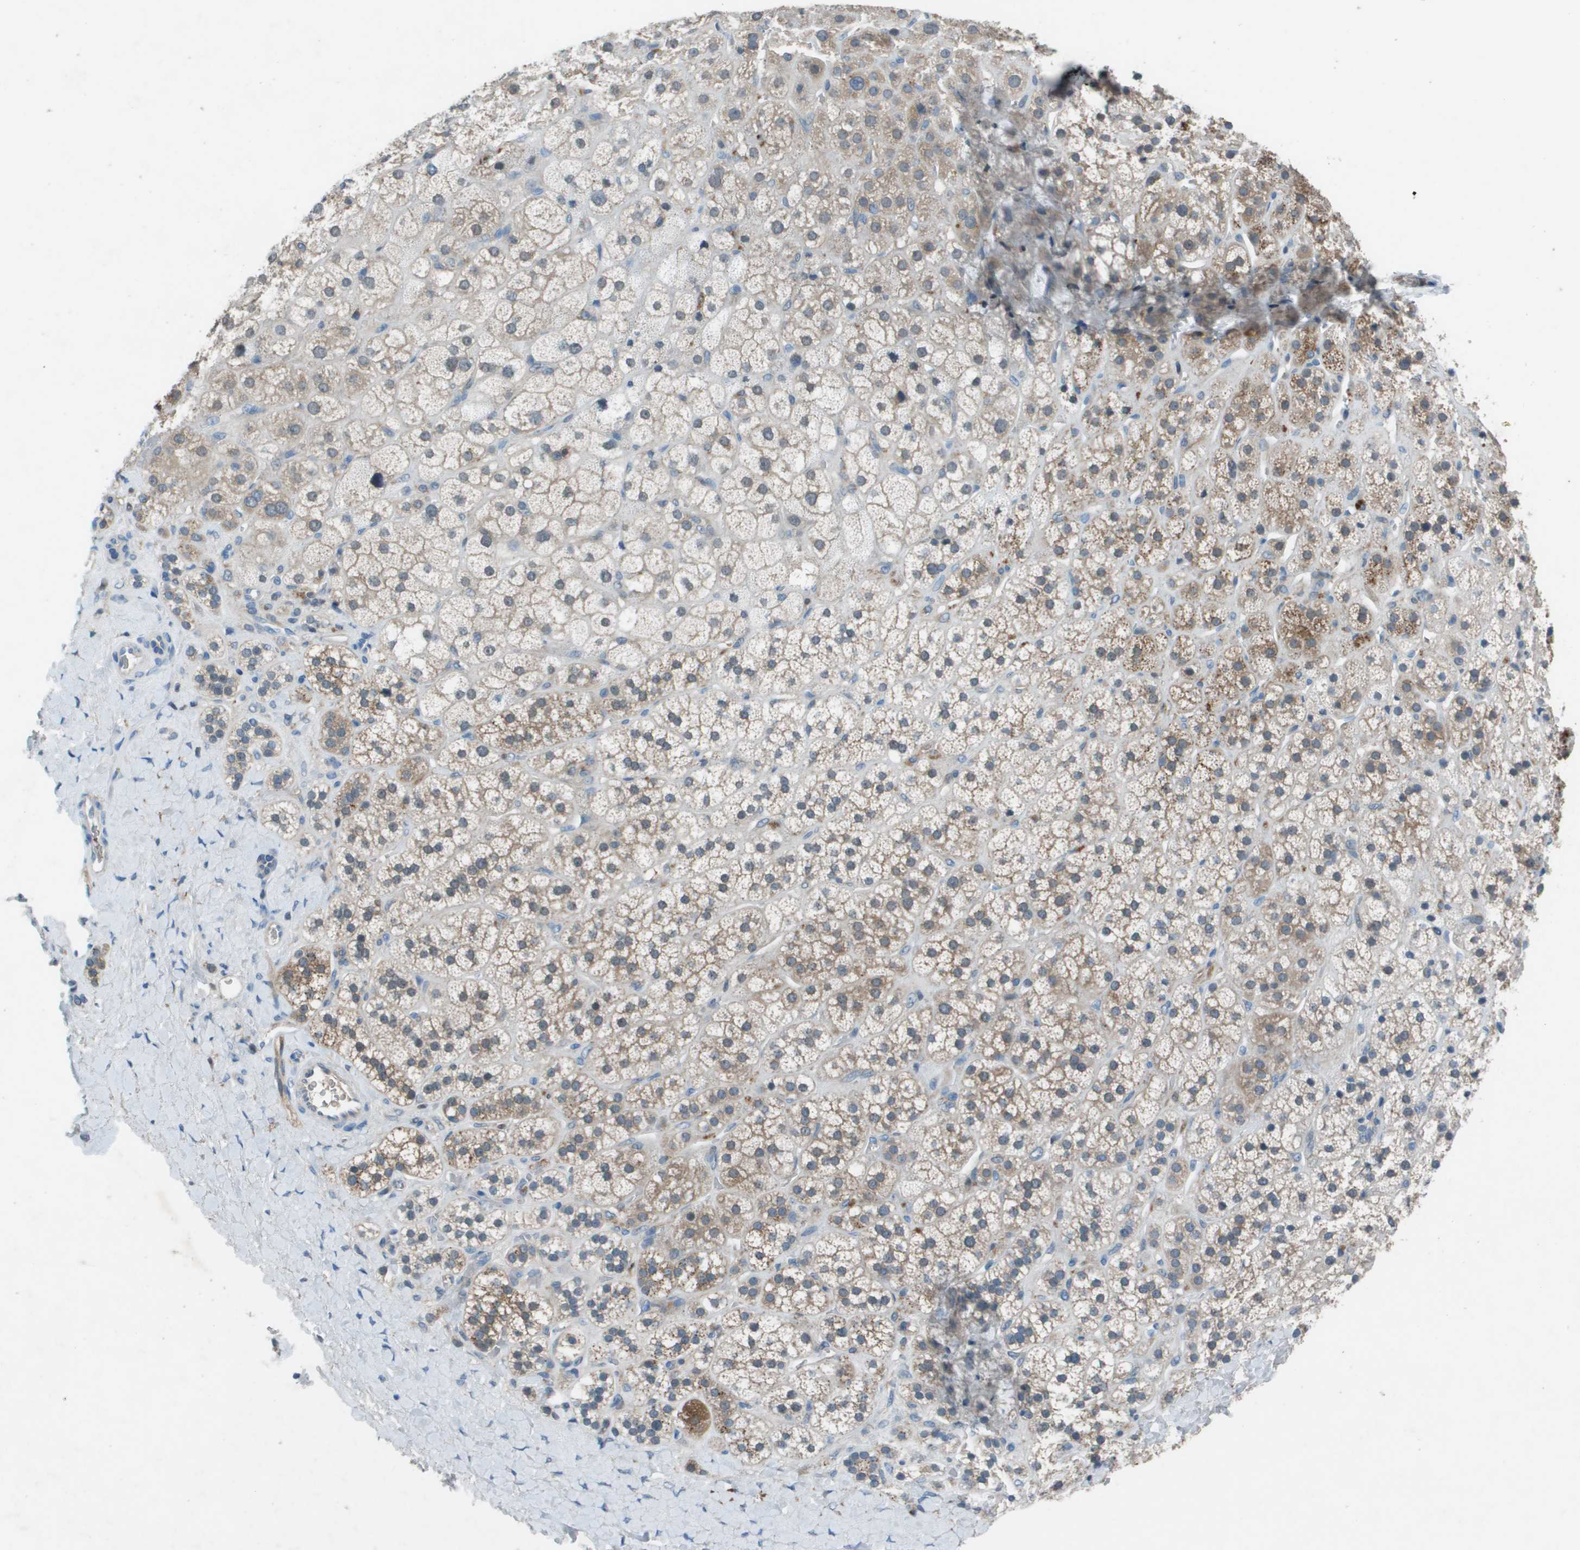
{"staining": {"intensity": "moderate", "quantity": ">75%", "location": "cytoplasmic/membranous"}, "tissue": "adrenal gland", "cell_type": "Glandular cells", "image_type": "normal", "snomed": [{"axis": "morphology", "description": "Normal tissue, NOS"}, {"axis": "topography", "description": "Adrenal gland"}], "caption": "DAB (3,3'-diaminobenzidine) immunohistochemical staining of benign human adrenal gland exhibits moderate cytoplasmic/membranous protein staining in approximately >75% of glandular cells.", "gene": "CAMK4", "patient": {"sex": "male", "age": 56}}